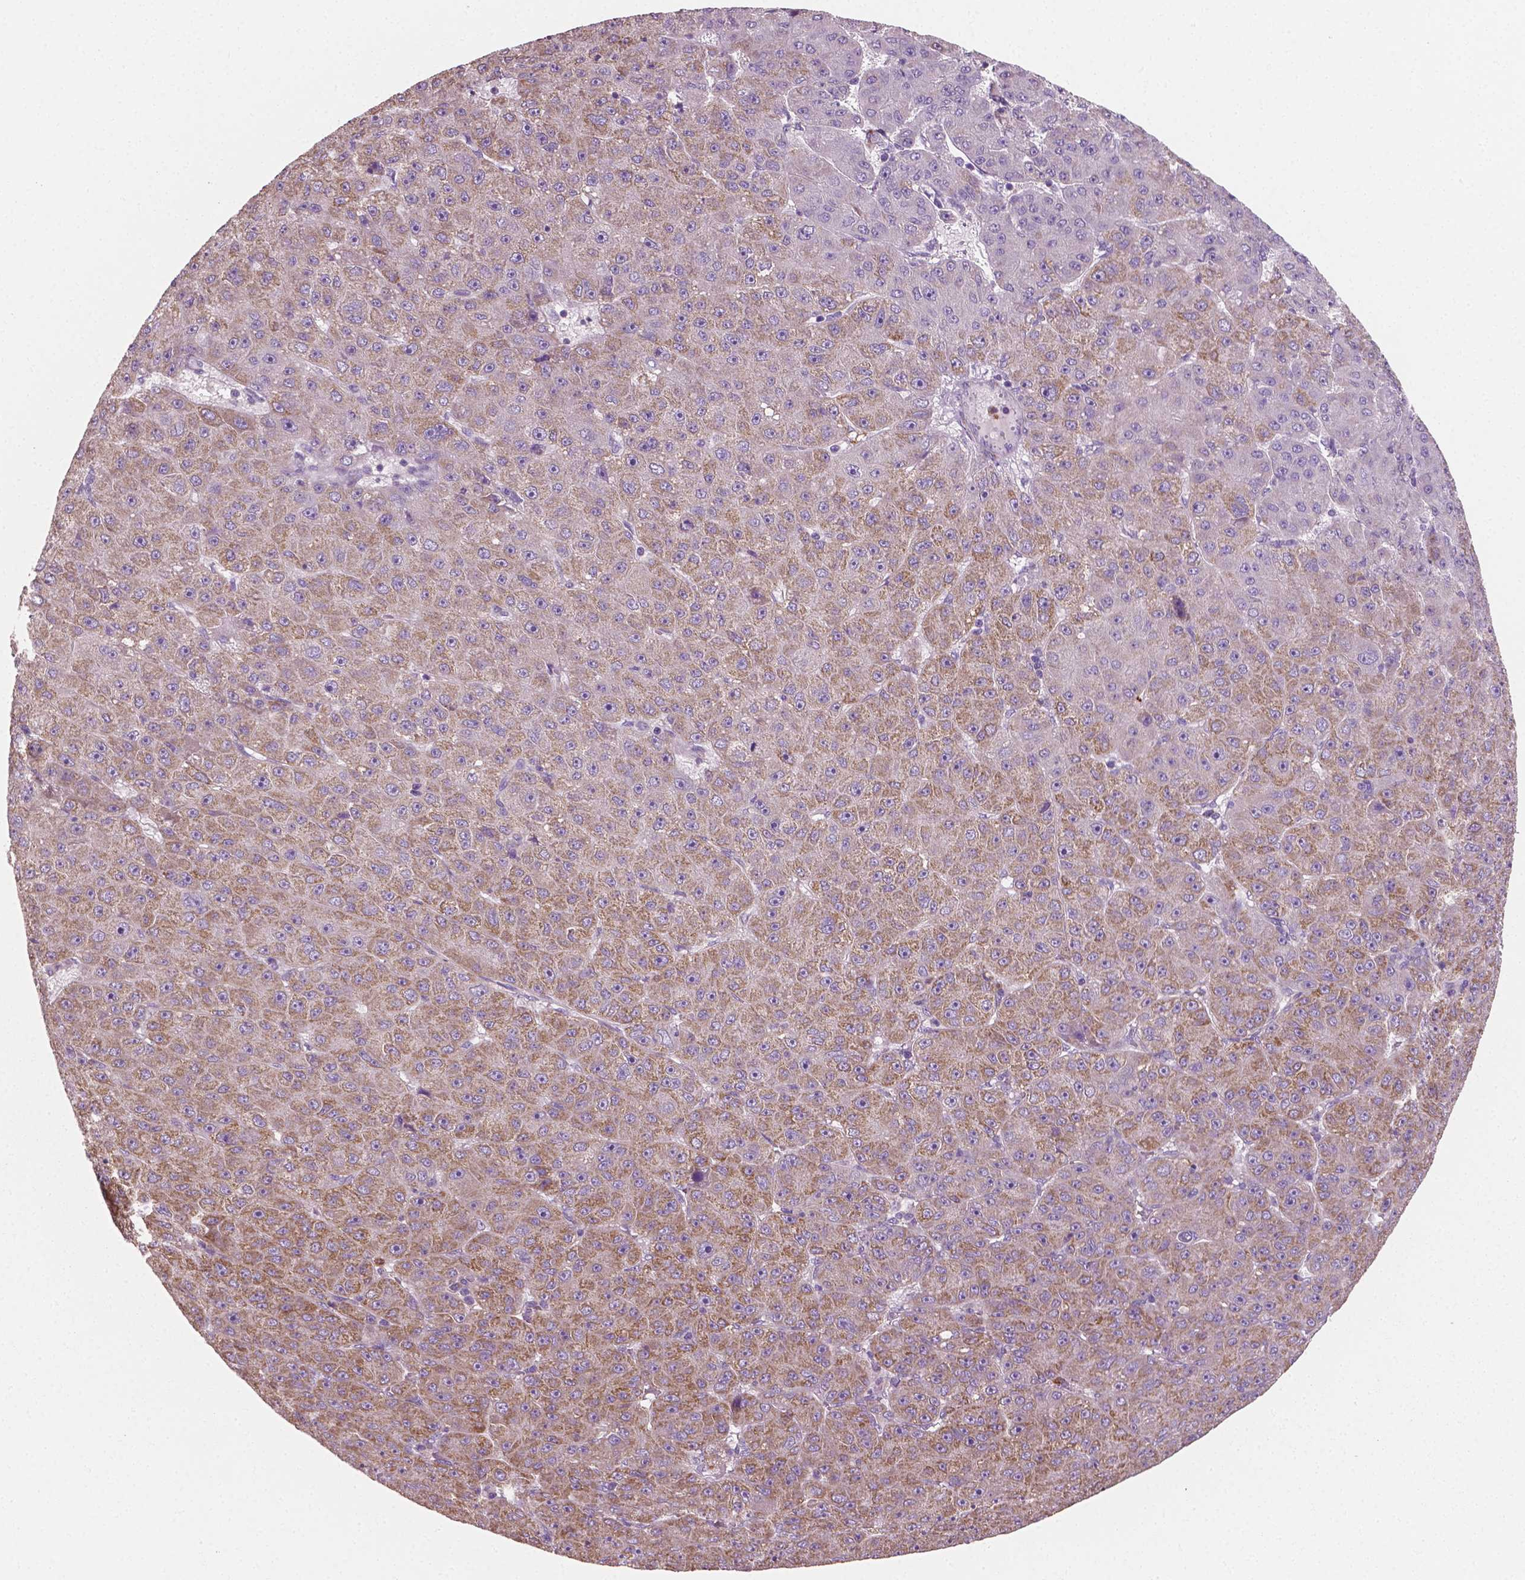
{"staining": {"intensity": "moderate", "quantity": "25%-75%", "location": "cytoplasmic/membranous"}, "tissue": "liver cancer", "cell_type": "Tumor cells", "image_type": "cancer", "snomed": [{"axis": "morphology", "description": "Carcinoma, Hepatocellular, NOS"}, {"axis": "topography", "description": "Liver"}], "caption": "Human liver cancer (hepatocellular carcinoma) stained for a protein (brown) reveals moderate cytoplasmic/membranous positive staining in about 25%-75% of tumor cells.", "gene": "PTX3", "patient": {"sex": "male", "age": 67}}